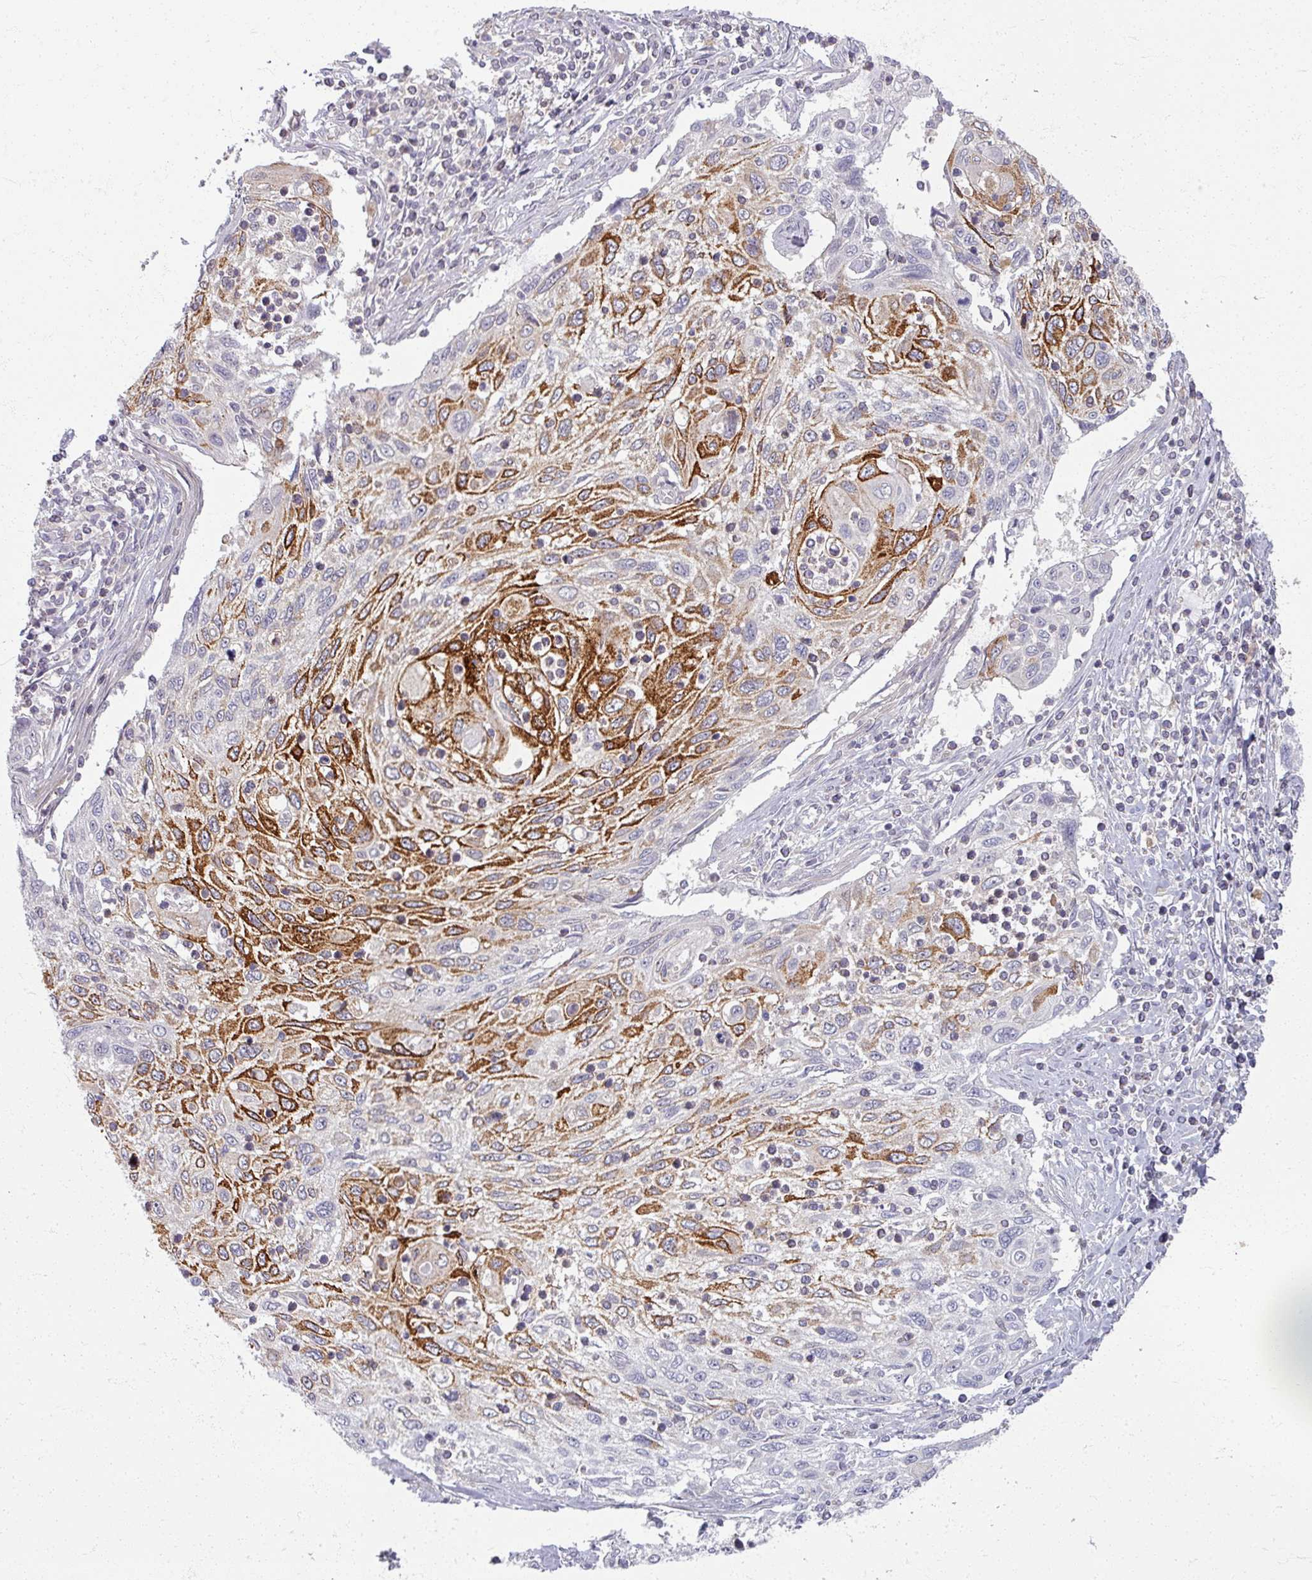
{"staining": {"intensity": "strong", "quantity": "25%-75%", "location": "cytoplasmic/membranous"}, "tissue": "cervical cancer", "cell_type": "Tumor cells", "image_type": "cancer", "snomed": [{"axis": "morphology", "description": "Squamous cell carcinoma, NOS"}, {"axis": "topography", "description": "Cervix"}], "caption": "IHC of human cervical cancer reveals high levels of strong cytoplasmic/membranous staining in about 25%-75% of tumor cells.", "gene": "TTLL7", "patient": {"sex": "female", "age": 70}}